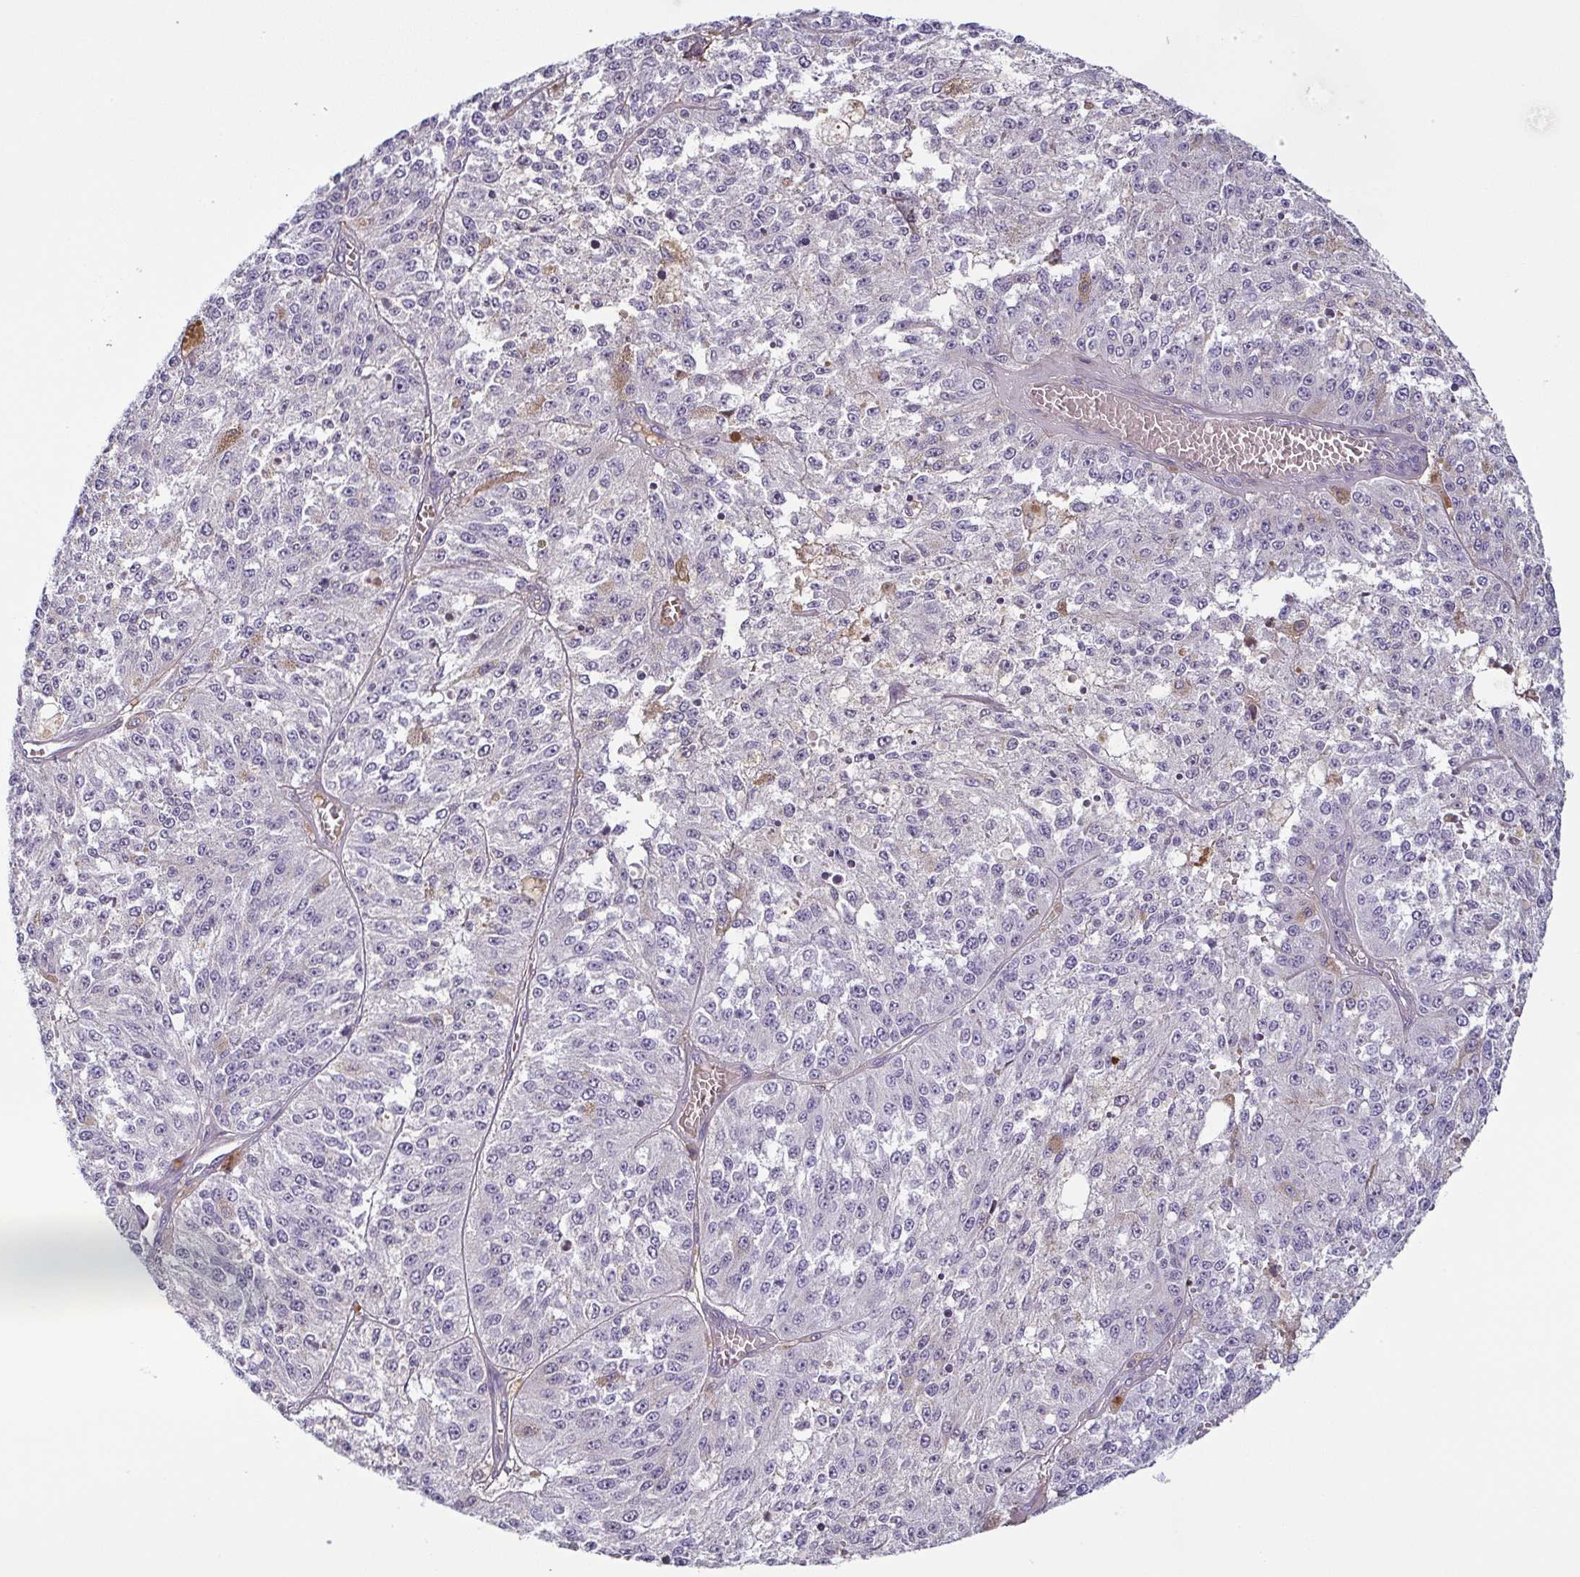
{"staining": {"intensity": "negative", "quantity": "none", "location": "none"}, "tissue": "melanoma", "cell_type": "Tumor cells", "image_type": "cancer", "snomed": [{"axis": "morphology", "description": "Malignant melanoma, Metastatic site"}, {"axis": "topography", "description": "Lymph node"}], "caption": "IHC histopathology image of human melanoma stained for a protein (brown), which reveals no positivity in tumor cells.", "gene": "ECM1", "patient": {"sex": "female", "age": 64}}